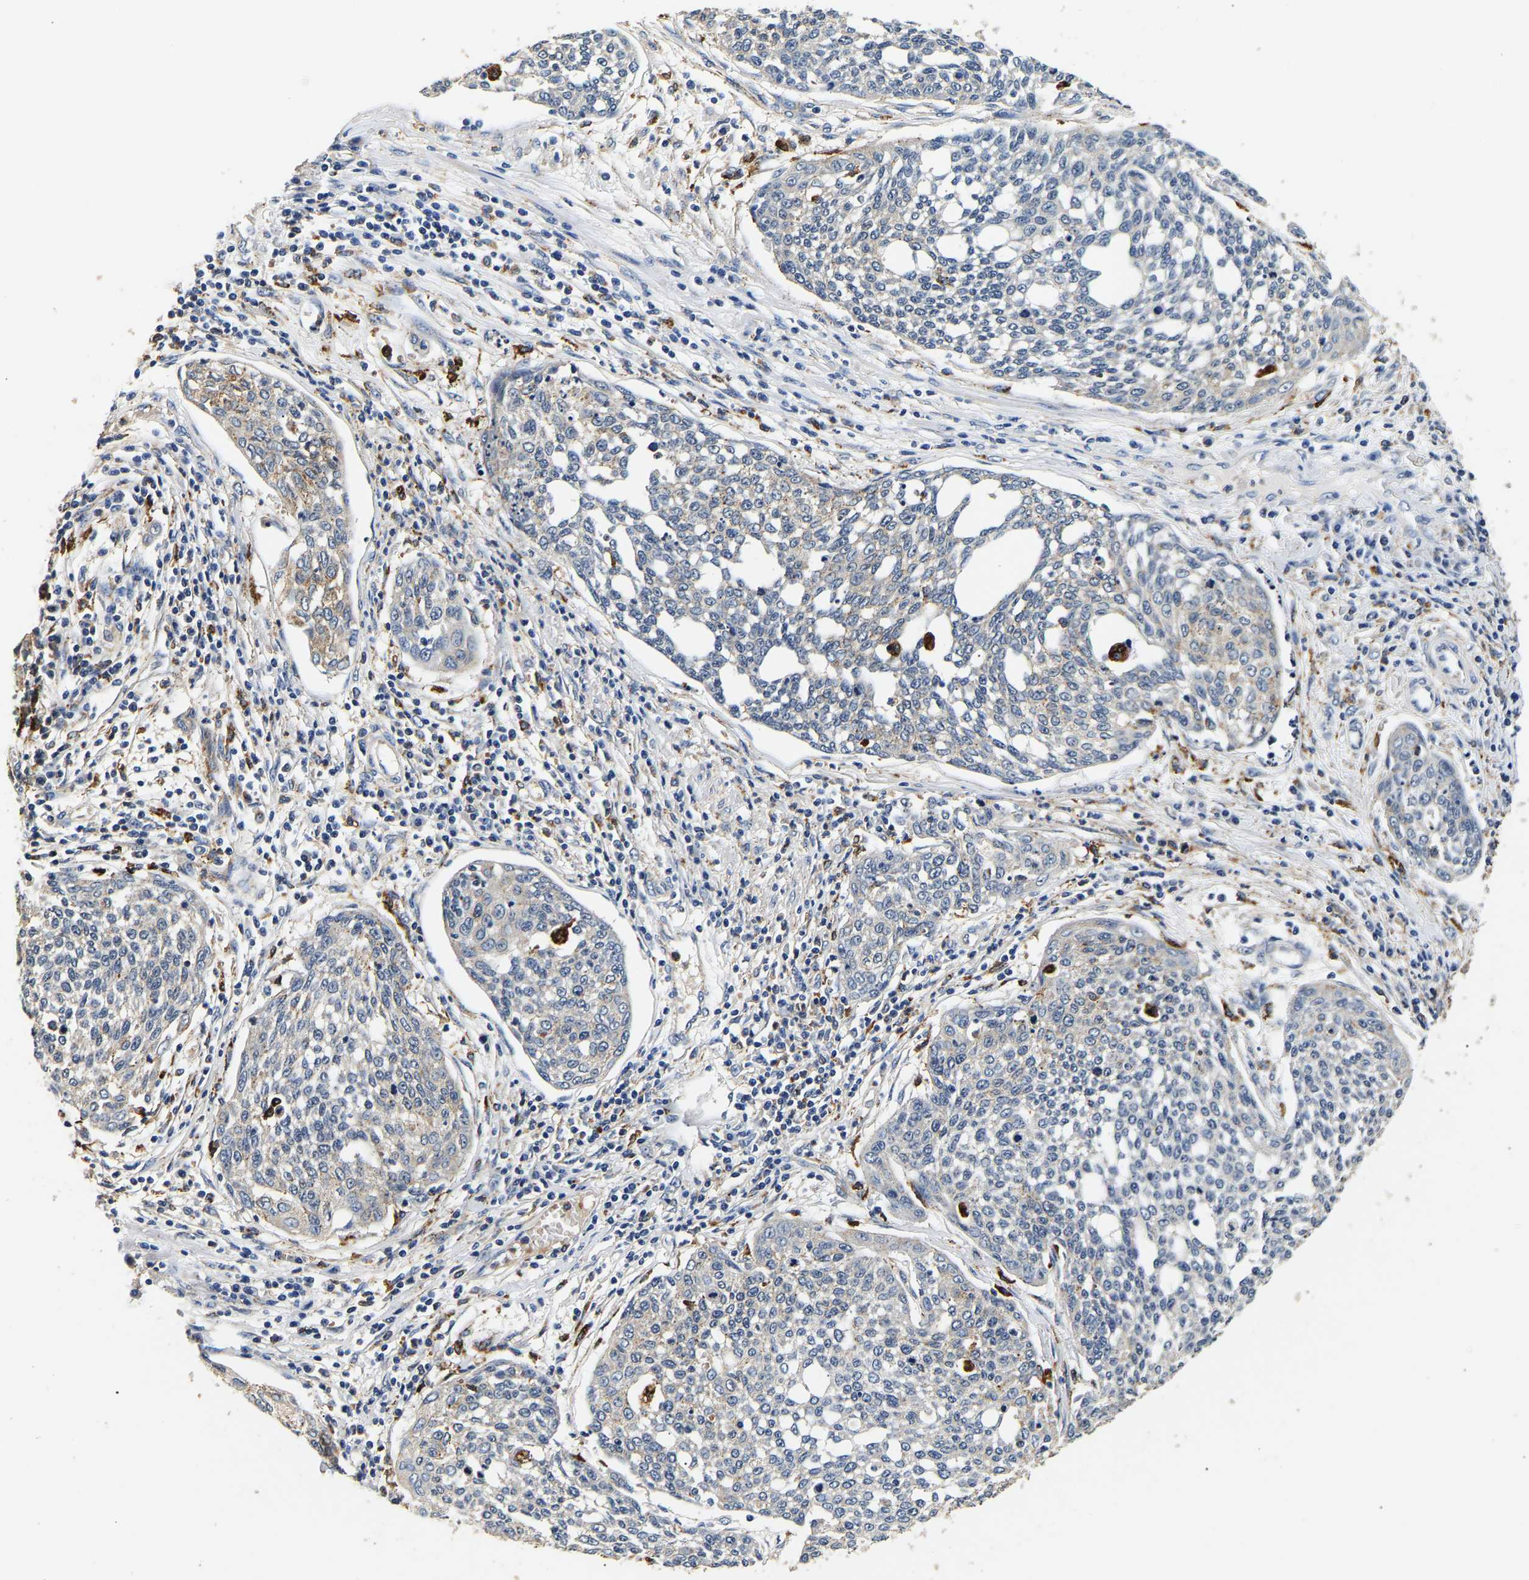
{"staining": {"intensity": "negative", "quantity": "none", "location": "none"}, "tissue": "cervical cancer", "cell_type": "Tumor cells", "image_type": "cancer", "snomed": [{"axis": "morphology", "description": "Squamous cell carcinoma, NOS"}, {"axis": "topography", "description": "Cervix"}], "caption": "Tumor cells are negative for protein expression in human cervical cancer (squamous cell carcinoma). (Brightfield microscopy of DAB (3,3'-diaminobenzidine) immunohistochemistry at high magnification).", "gene": "SMU1", "patient": {"sex": "female", "age": 34}}